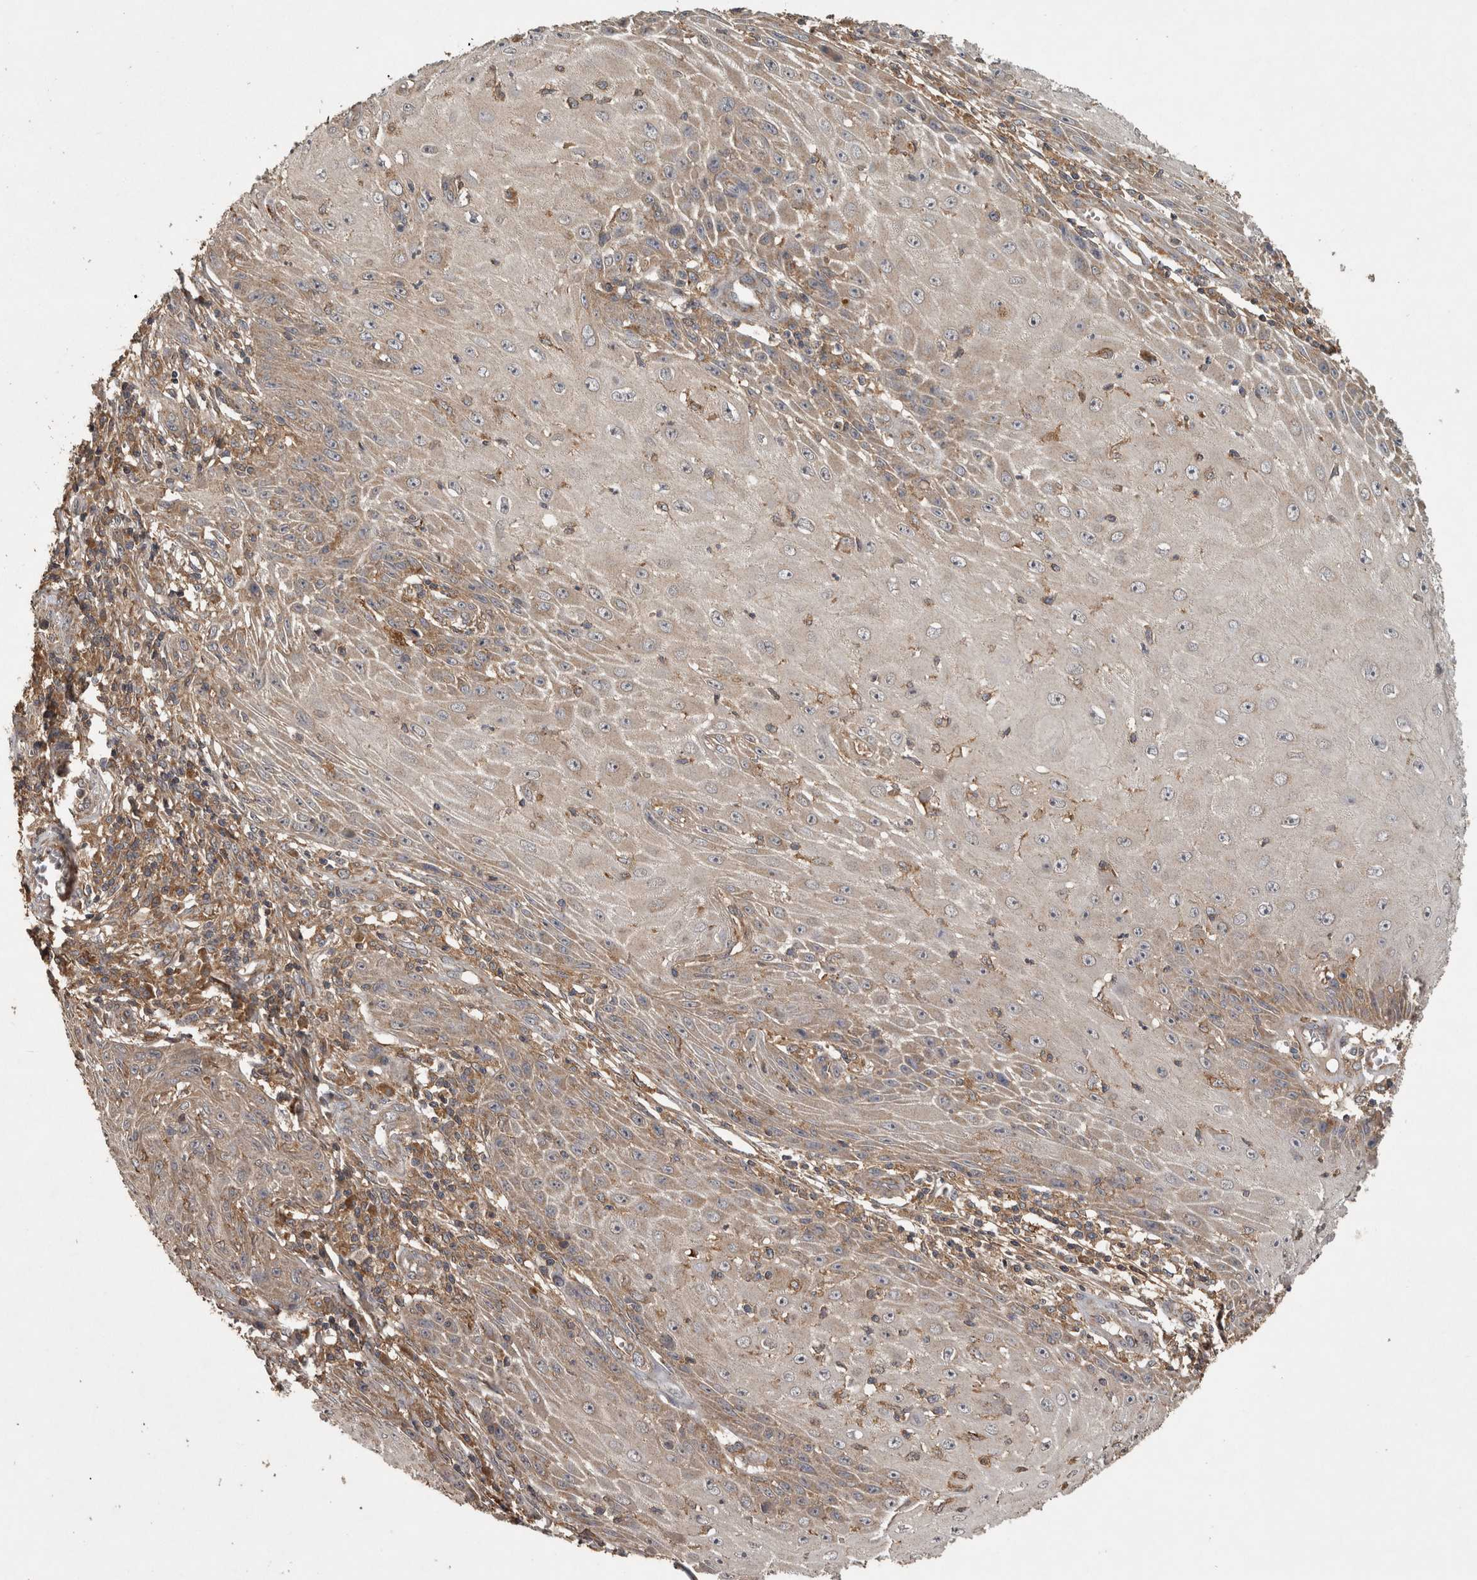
{"staining": {"intensity": "weak", "quantity": "25%-75%", "location": "cytoplasmic/membranous"}, "tissue": "skin cancer", "cell_type": "Tumor cells", "image_type": "cancer", "snomed": [{"axis": "morphology", "description": "Squamous cell carcinoma, NOS"}, {"axis": "topography", "description": "Skin"}], "caption": "Squamous cell carcinoma (skin) tissue reveals weak cytoplasmic/membranous staining in about 25%-75% of tumor cells (IHC, brightfield microscopy, high magnification).", "gene": "TRMT61B", "patient": {"sex": "female", "age": 73}}